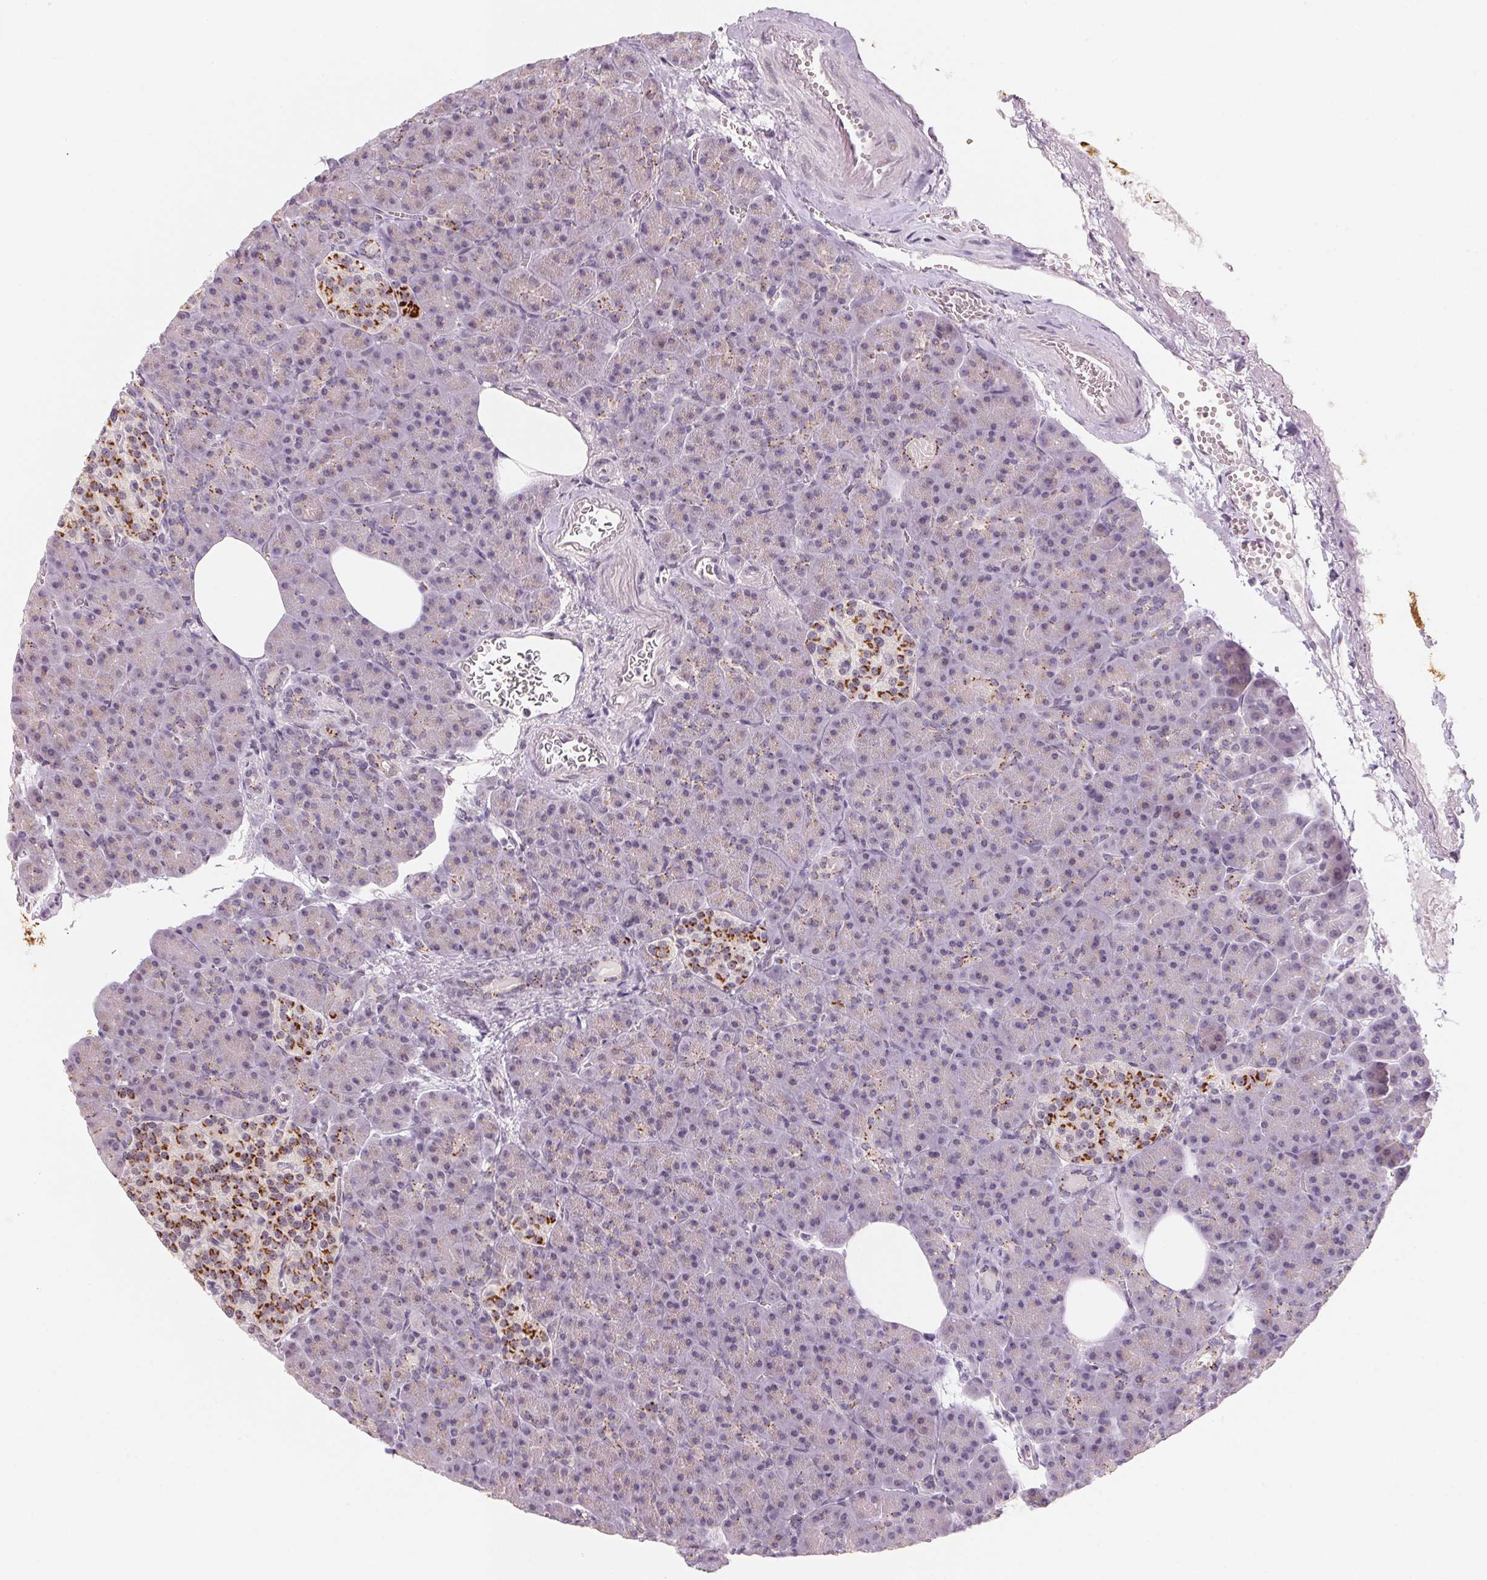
{"staining": {"intensity": "strong", "quantity": "<25%", "location": "cytoplasmic/membranous"}, "tissue": "pancreas", "cell_type": "Exocrine glandular cells", "image_type": "normal", "snomed": [{"axis": "morphology", "description": "Normal tissue, NOS"}, {"axis": "topography", "description": "Pancreas"}], "caption": "Pancreas stained with IHC shows strong cytoplasmic/membranous staining in approximately <25% of exocrine glandular cells.", "gene": "RAB22A", "patient": {"sex": "female", "age": 74}}